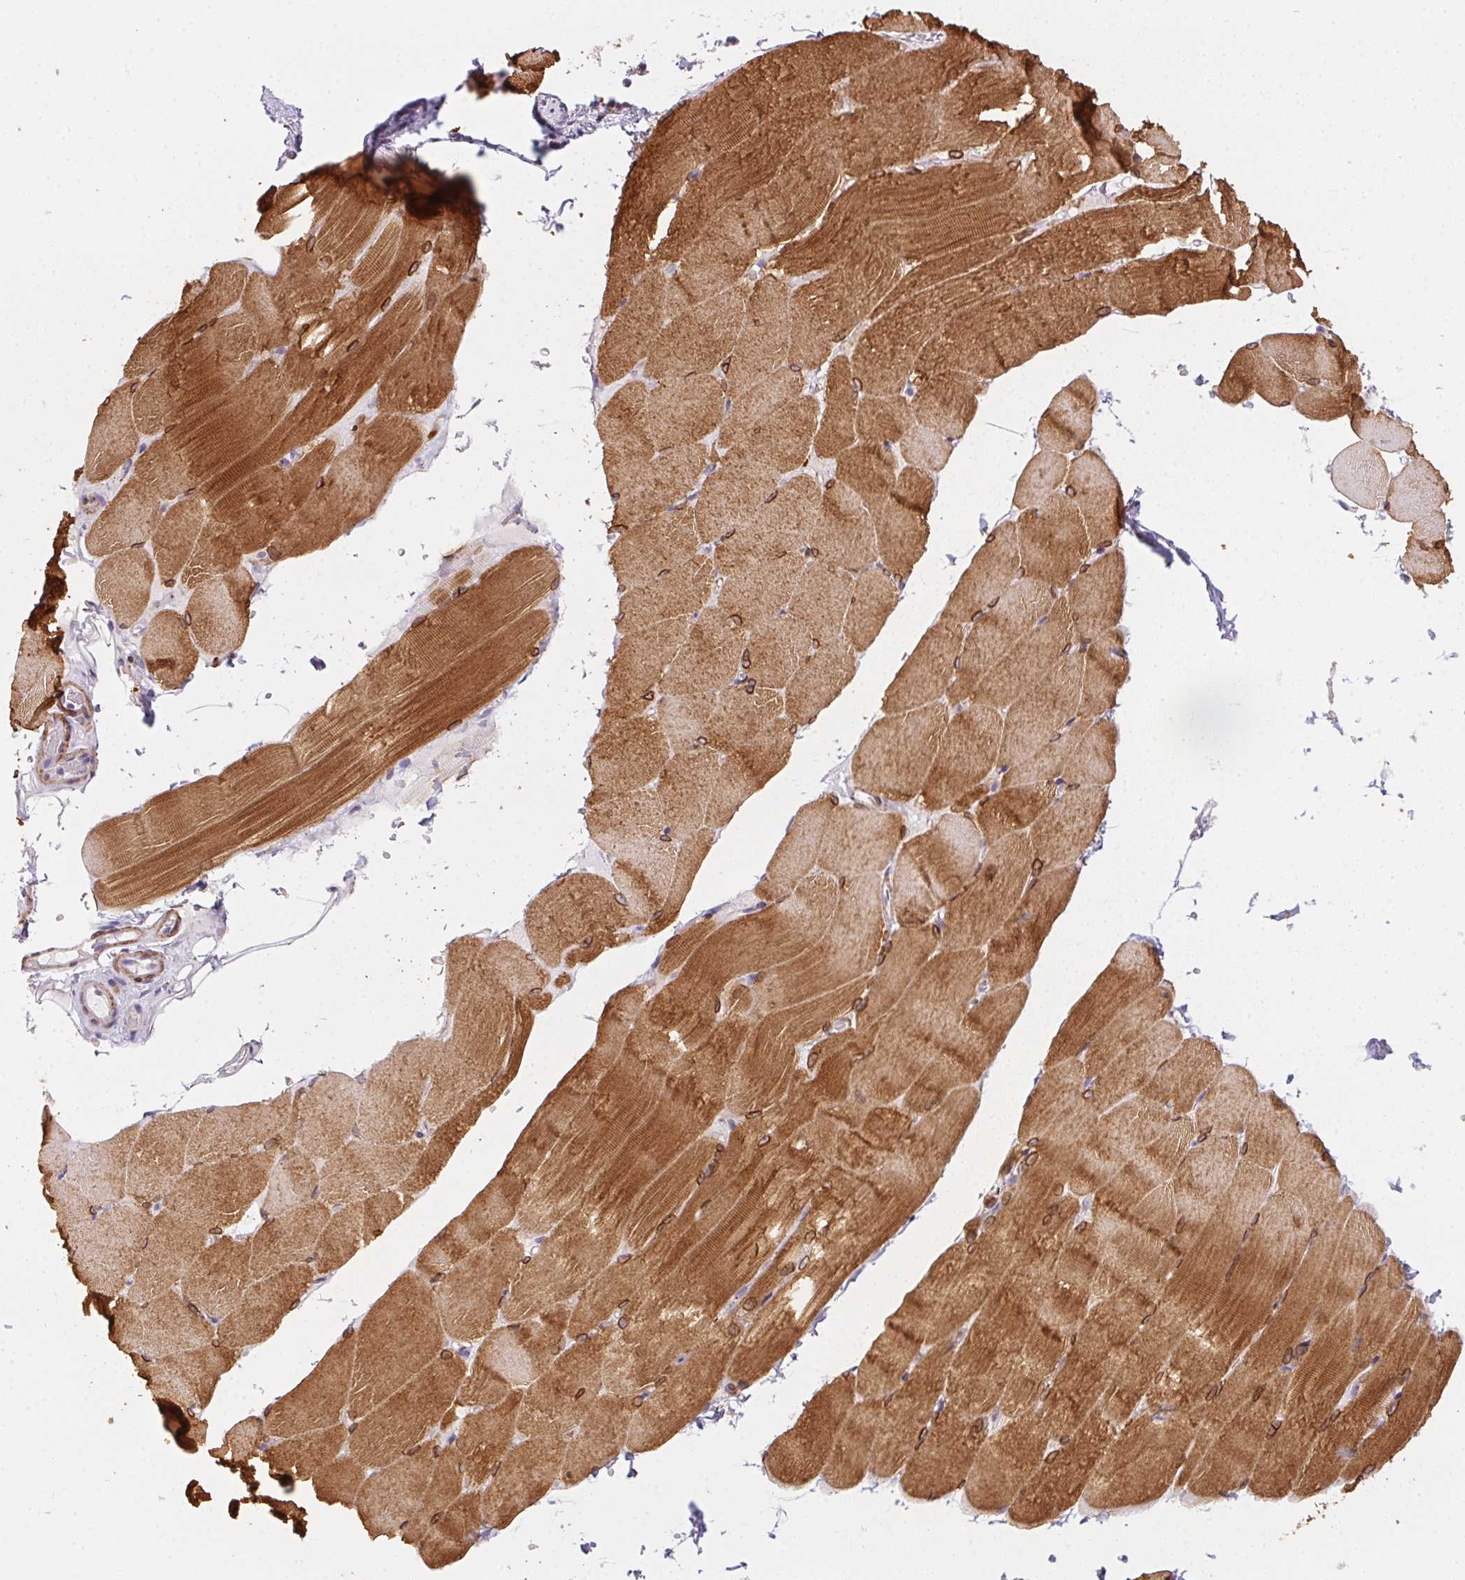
{"staining": {"intensity": "strong", "quantity": ">75%", "location": "cytoplasmic/membranous,nuclear"}, "tissue": "skeletal muscle", "cell_type": "Myocytes", "image_type": "normal", "snomed": [{"axis": "morphology", "description": "Normal tissue, NOS"}, {"axis": "topography", "description": "Skeletal muscle"}], "caption": "This image displays IHC staining of benign human skeletal muscle, with high strong cytoplasmic/membranous,nuclear staining in about >75% of myocytes.", "gene": "HRC", "patient": {"sex": "female", "age": 37}}